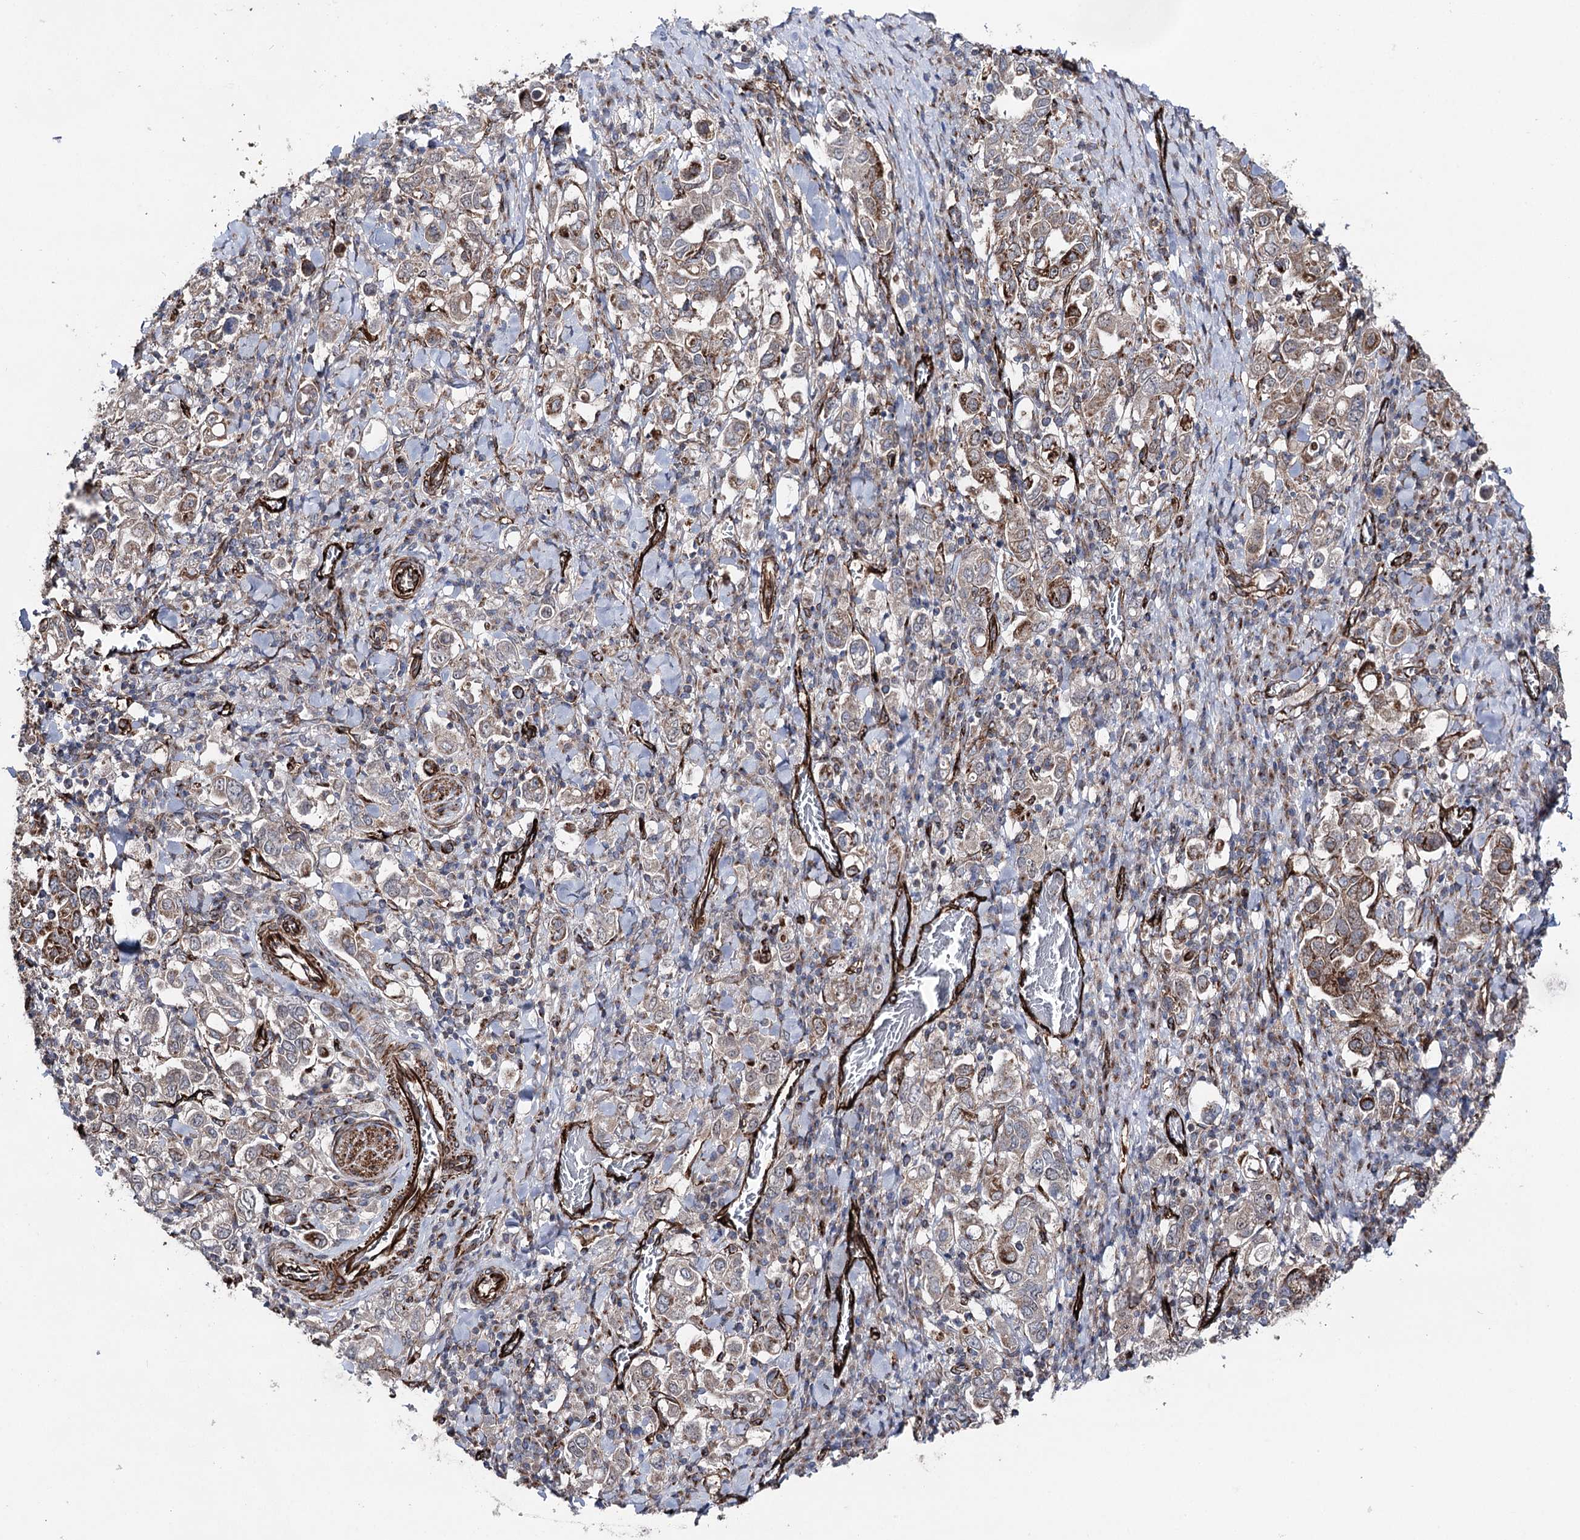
{"staining": {"intensity": "moderate", "quantity": "<25%", "location": "cytoplasmic/membranous"}, "tissue": "stomach cancer", "cell_type": "Tumor cells", "image_type": "cancer", "snomed": [{"axis": "morphology", "description": "Adenocarcinoma, NOS"}, {"axis": "topography", "description": "Stomach, upper"}], "caption": "Adenocarcinoma (stomach) stained with a brown dye exhibits moderate cytoplasmic/membranous positive positivity in approximately <25% of tumor cells.", "gene": "MIB1", "patient": {"sex": "male", "age": 62}}